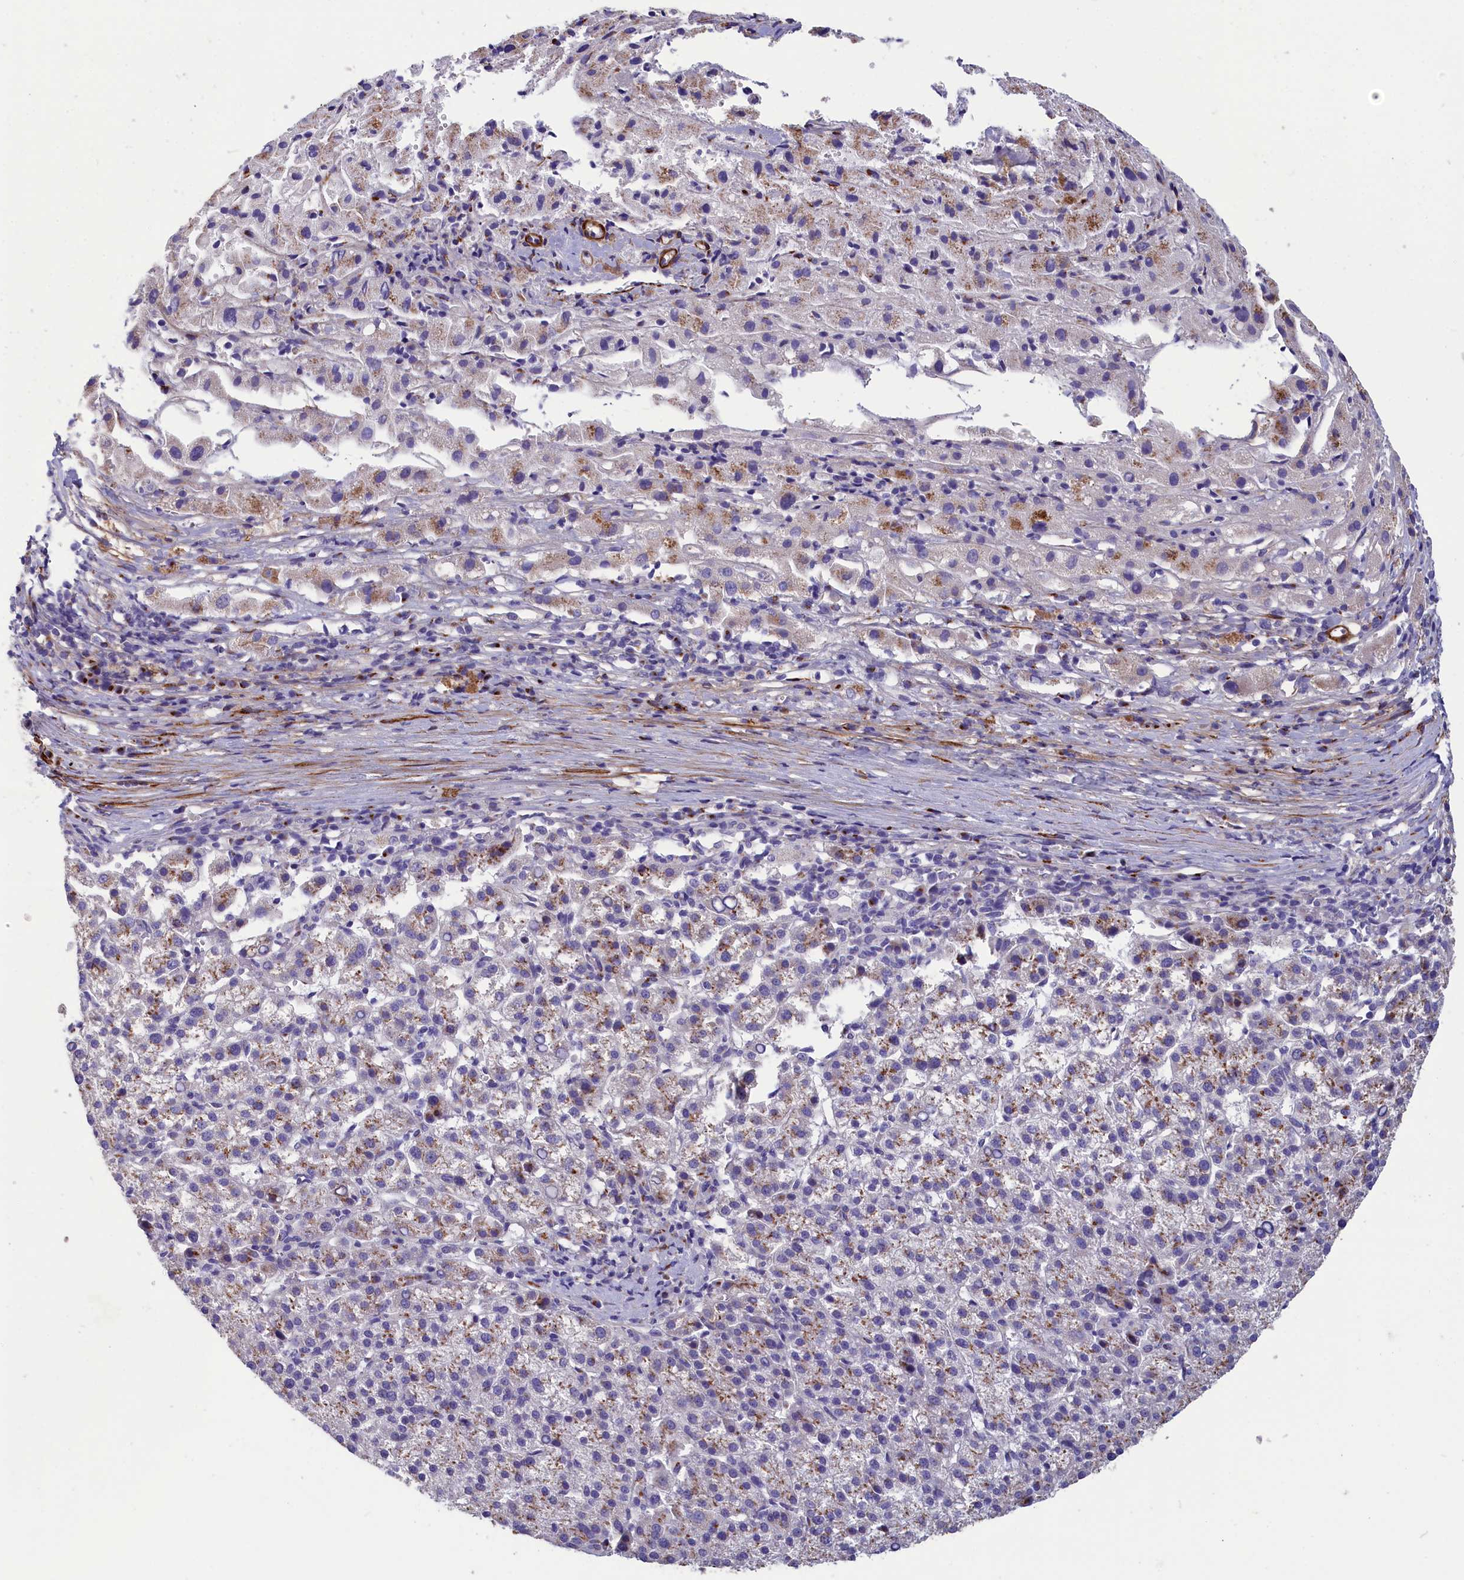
{"staining": {"intensity": "moderate", "quantity": "<25%", "location": "cytoplasmic/membranous"}, "tissue": "liver cancer", "cell_type": "Tumor cells", "image_type": "cancer", "snomed": [{"axis": "morphology", "description": "Carcinoma, Hepatocellular, NOS"}, {"axis": "topography", "description": "Liver"}], "caption": "Liver cancer (hepatocellular carcinoma) stained with a brown dye reveals moderate cytoplasmic/membranous positive expression in approximately <25% of tumor cells.", "gene": "TUBGCP4", "patient": {"sex": "female", "age": 58}}